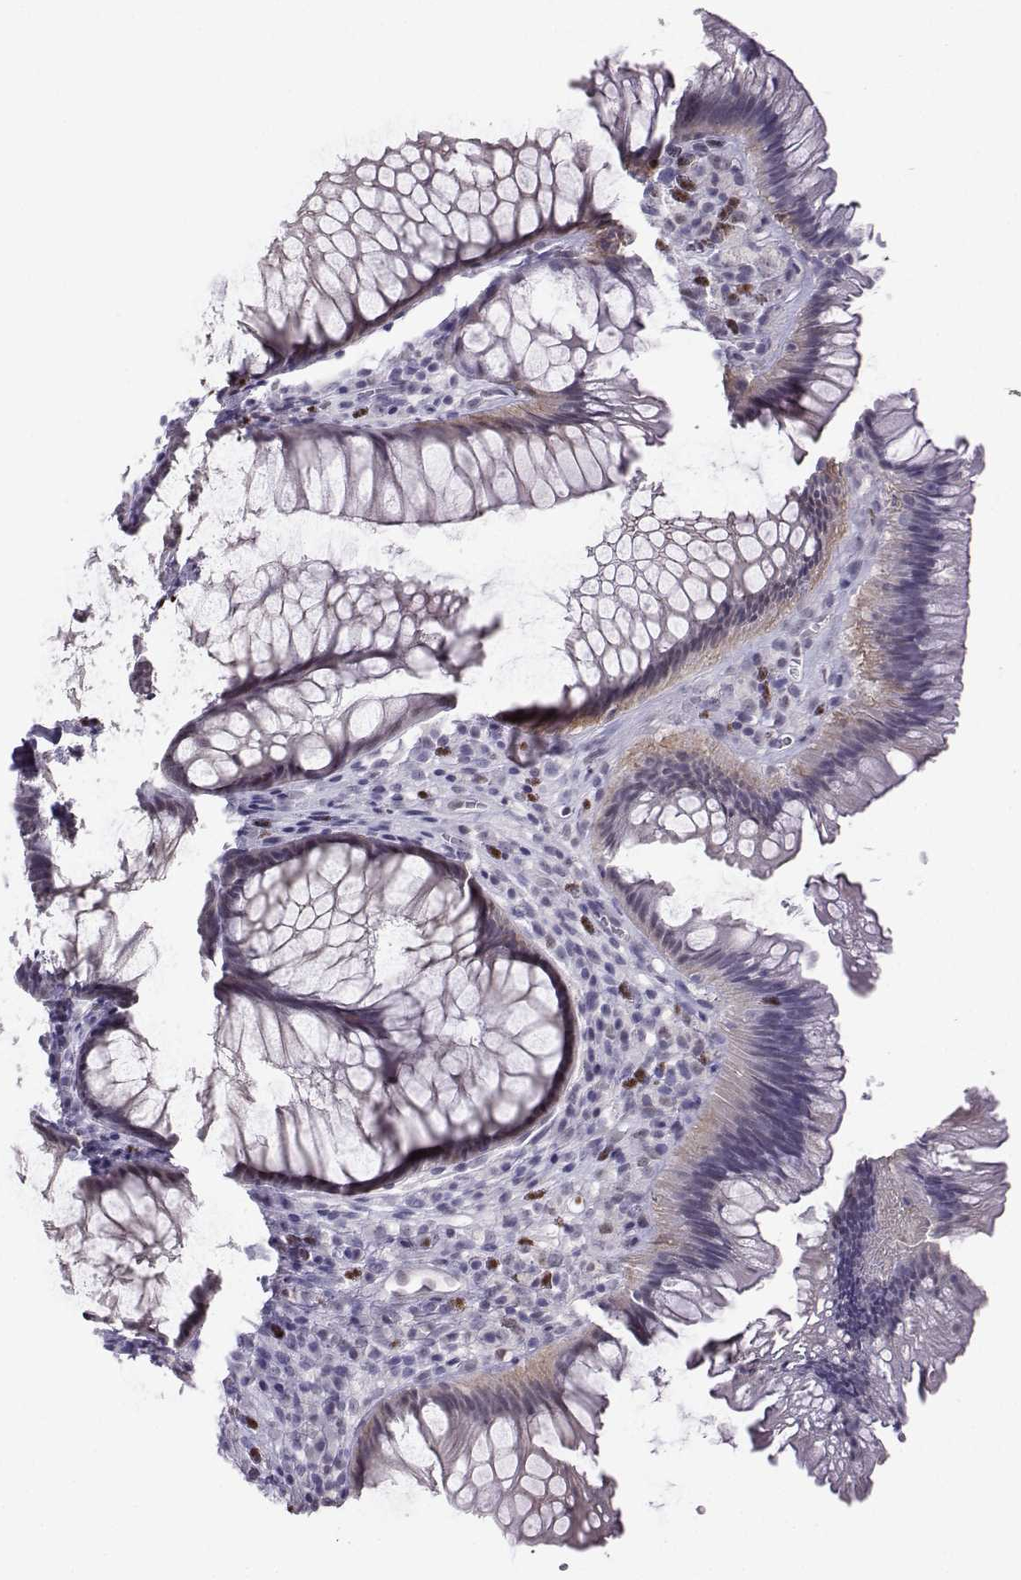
{"staining": {"intensity": "weak", "quantity": "25%-75%", "location": "cytoplasmic/membranous"}, "tissue": "rectum", "cell_type": "Glandular cells", "image_type": "normal", "snomed": [{"axis": "morphology", "description": "Normal tissue, NOS"}, {"axis": "topography", "description": "Smooth muscle"}, {"axis": "topography", "description": "Rectum"}], "caption": "A high-resolution photomicrograph shows immunohistochemistry staining of benign rectum, which exhibits weak cytoplasmic/membranous positivity in approximately 25%-75% of glandular cells. (IHC, brightfield microscopy, high magnification).", "gene": "TEDC2", "patient": {"sex": "male", "age": 53}}